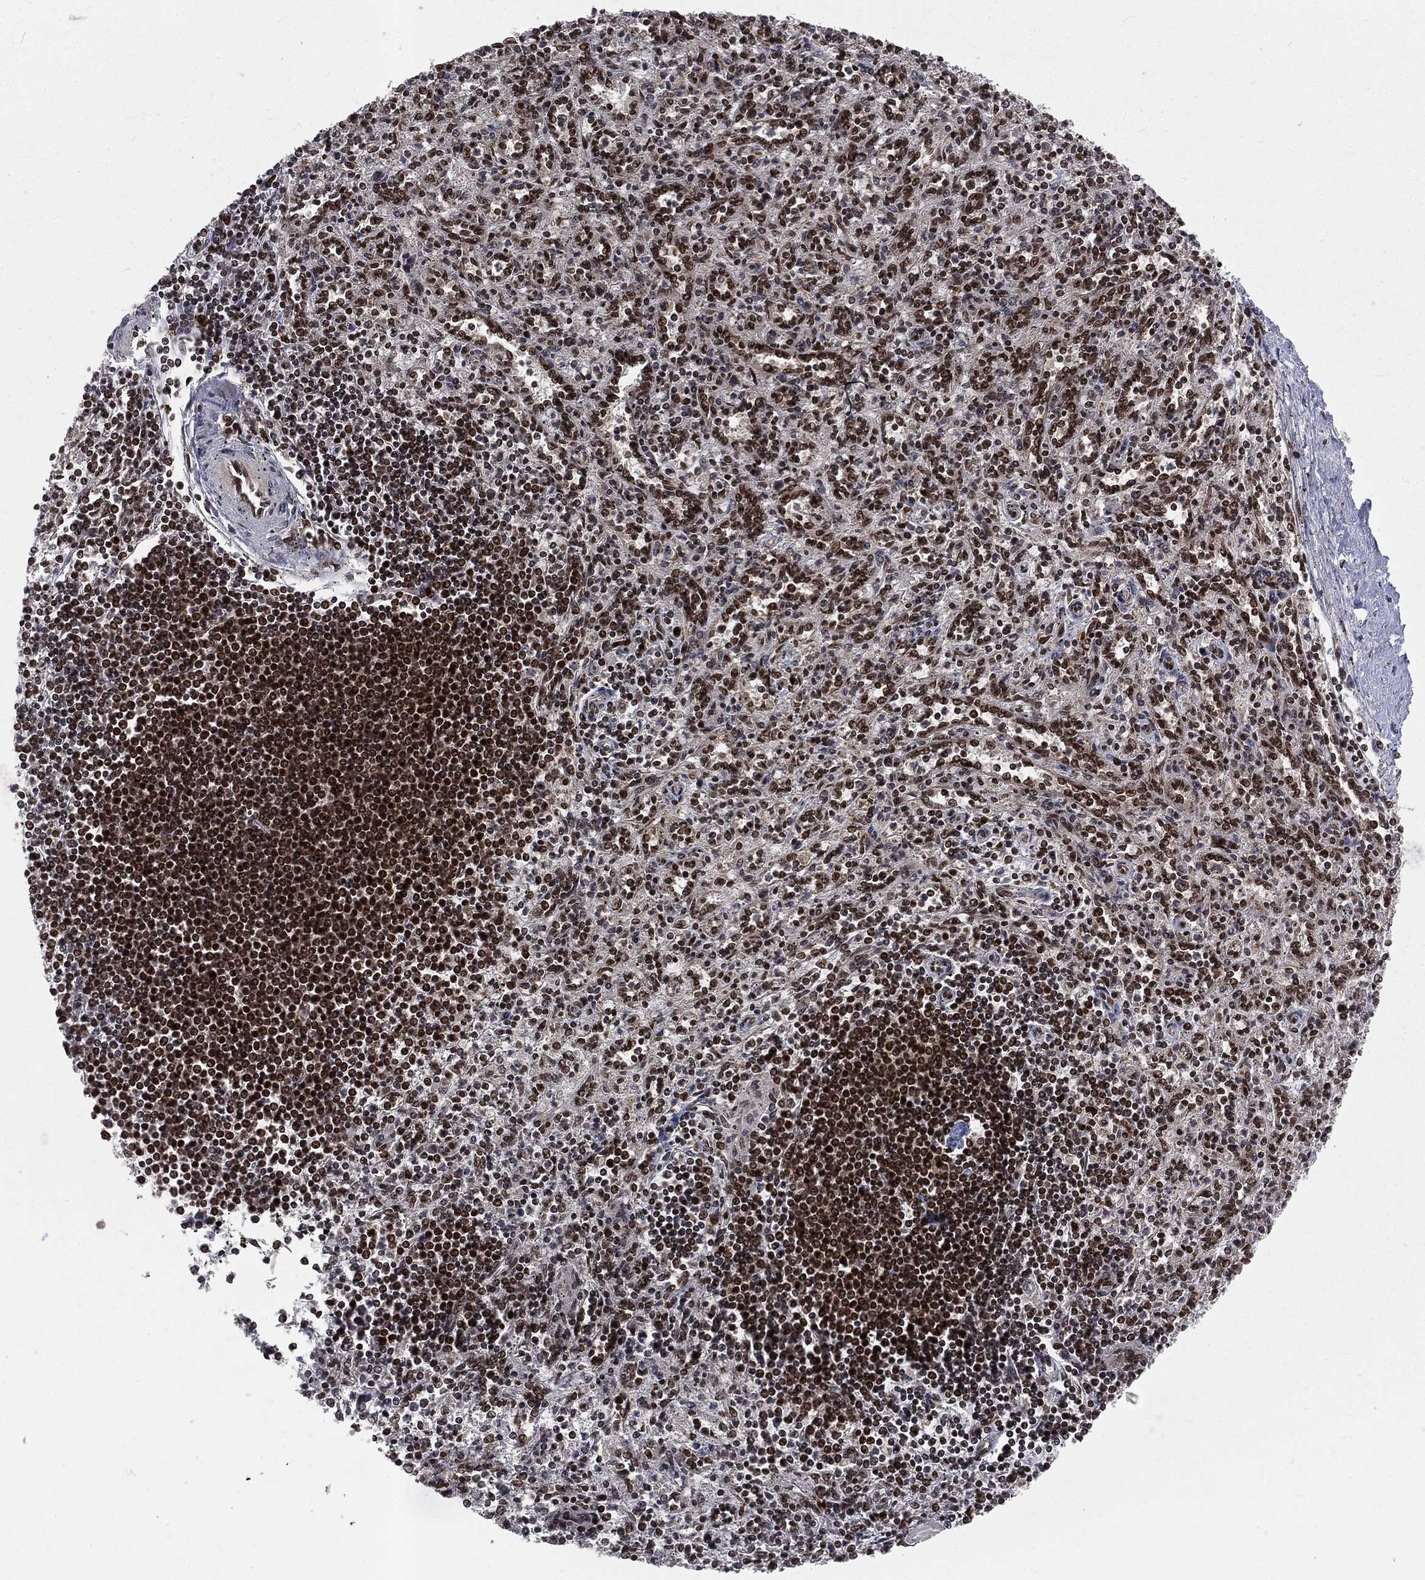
{"staining": {"intensity": "strong", "quantity": ">75%", "location": "nuclear"}, "tissue": "spleen", "cell_type": "Cells in red pulp", "image_type": "normal", "snomed": [{"axis": "morphology", "description": "Normal tissue, NOS"}, {"axis": "topography", "description": "Spleen"}], "caption": "High-power microscopy captured an immunohistochemistry (IHC) photomicrograph of benign spleen, revealing strong nuclear staining in about >75% of cells in red pulp.", "gene": "POLB", "patient": {"sex": "male", "age": 69}}